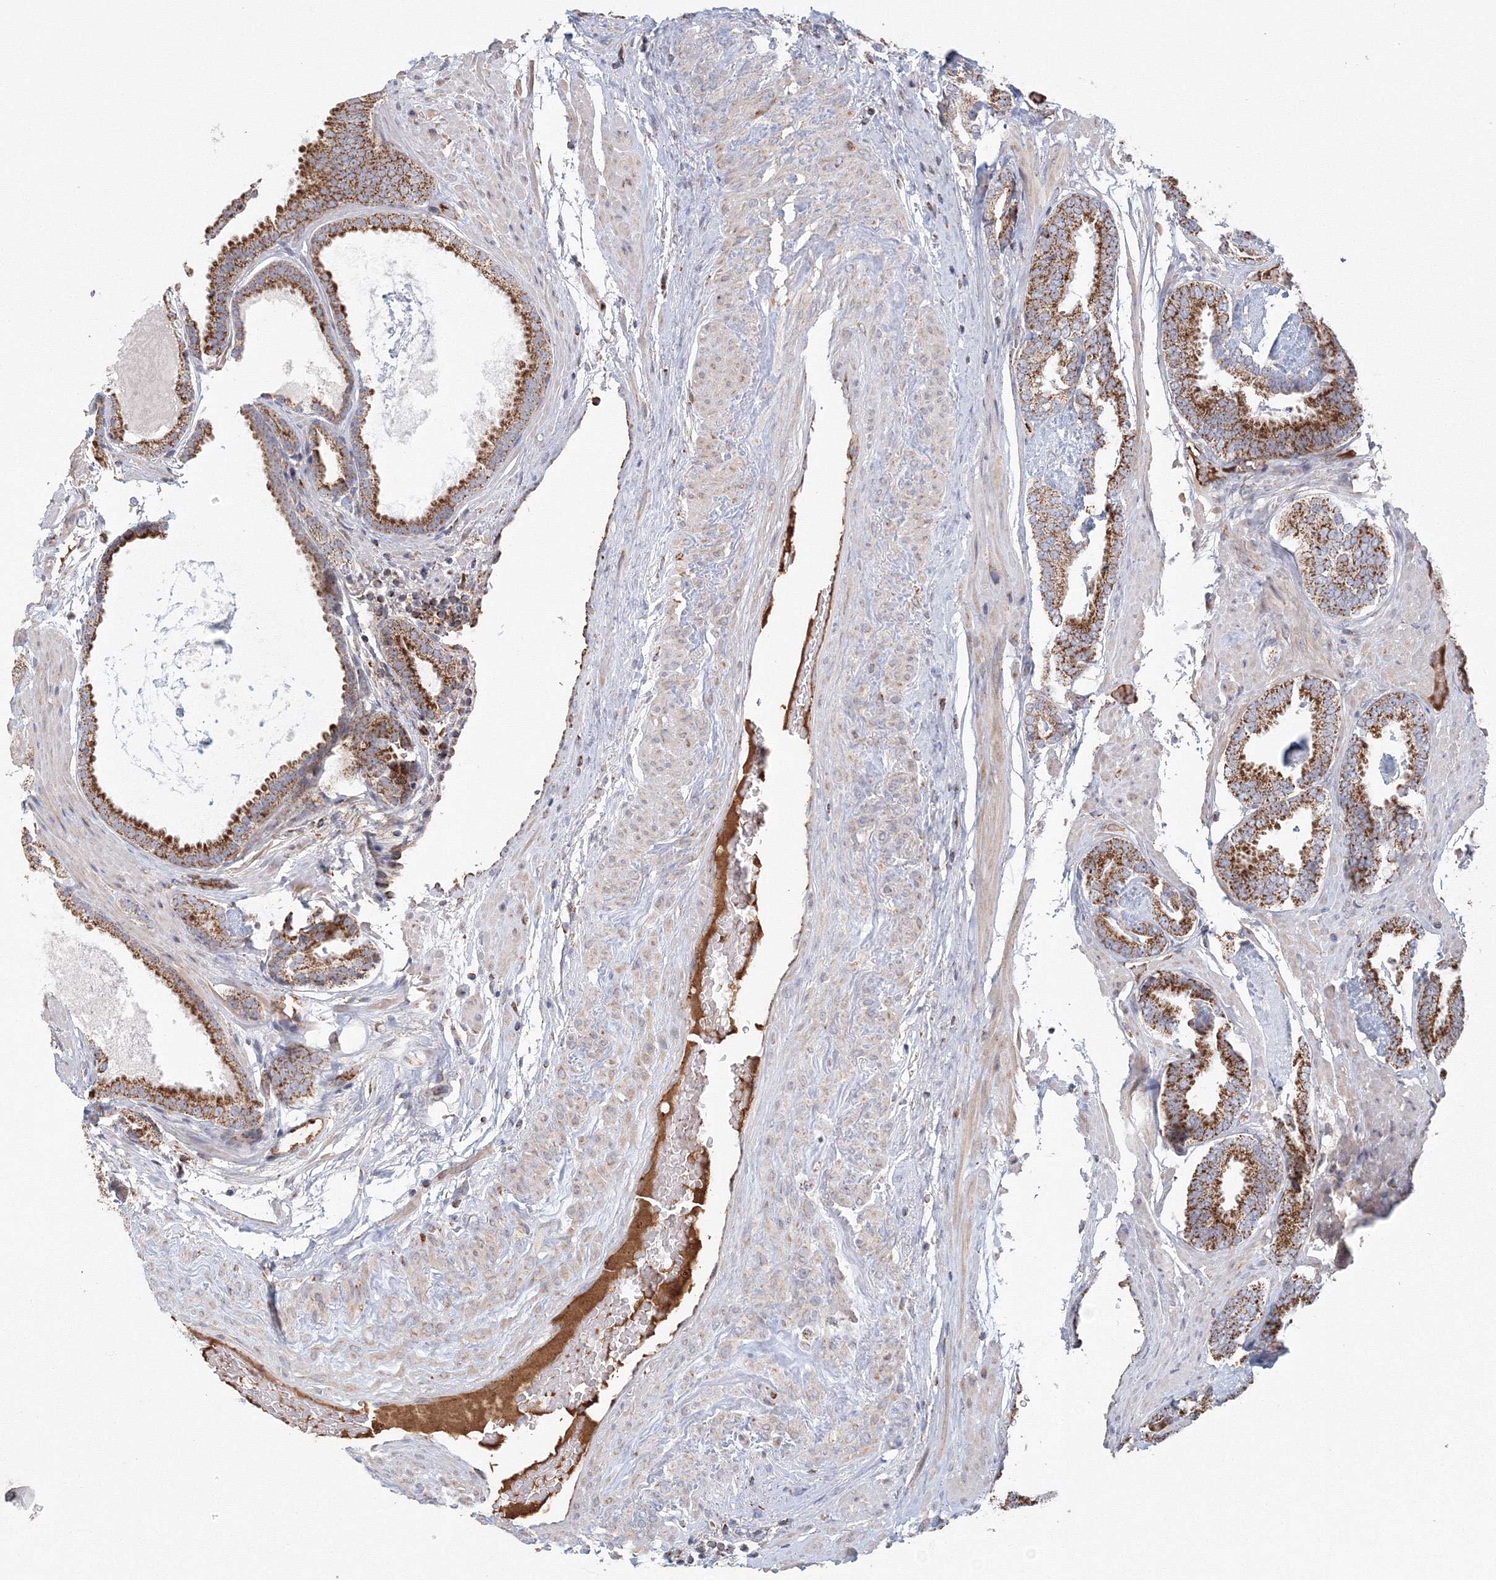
{"staining": {"intensity": "moderate", "quantity": ">75%", "location": "cytoplasmic/membranous"}, "tissue": "prostate cancer", "cell_type": "Tumor cells", "image_type": "cancer", "snomed": [{"axis": "morphology", "description": "Adenocarcinoma, Low grade"}, {"axis": "topography", "description": "Prostate"}], "caption": "The micrograph shows immunohistochemical staining of prostate adenocarcinoma (low-grade). There is moderate cytoplasmic/membranous expression is appreciated in approximately >75% of tumor cells.", "gene": "GRPEL1", "patient": {"sex": "male", "age": 71}}